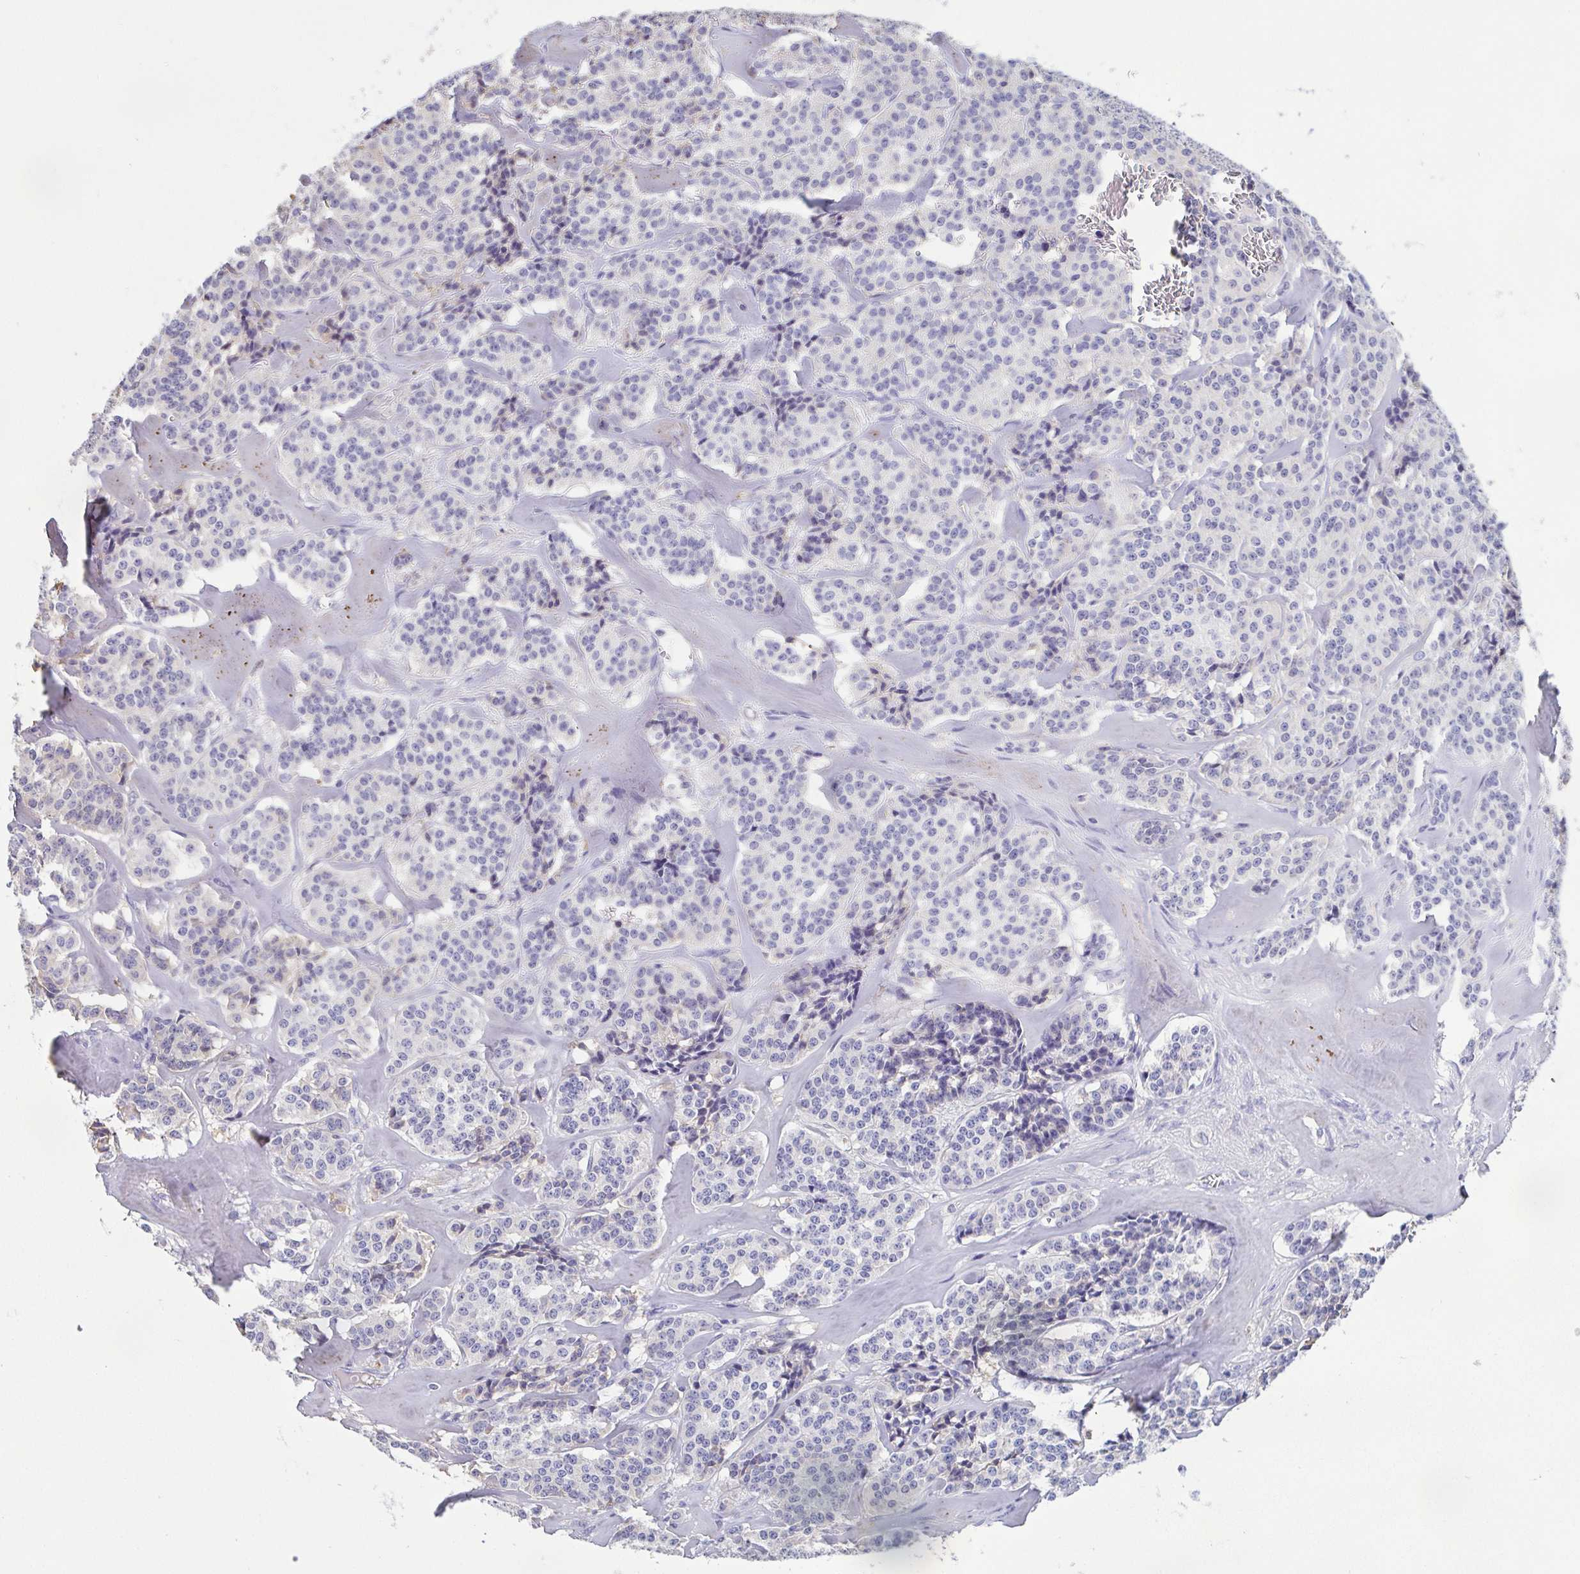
{"staining": {"intensity": "negative", "quantity": "none", "location": "none"}, "tissue": "carcinoid", "cell_type": "Tumor cells", "image_type": "cancer", "snomed": [{"axis": "morphology", "description": "Normal tissue, NOS"}, {"axis": "morphology", "description": "Carcinoid, malignant, NOS"}, {"axis": "topography", "description": "Lung"}], "caption": "DAB immunohistochemical staining of human carcinoid reveals no significant staining in tumor cells.", "gene": "TREH", "patient": {"sex": "female", "age": 46}}